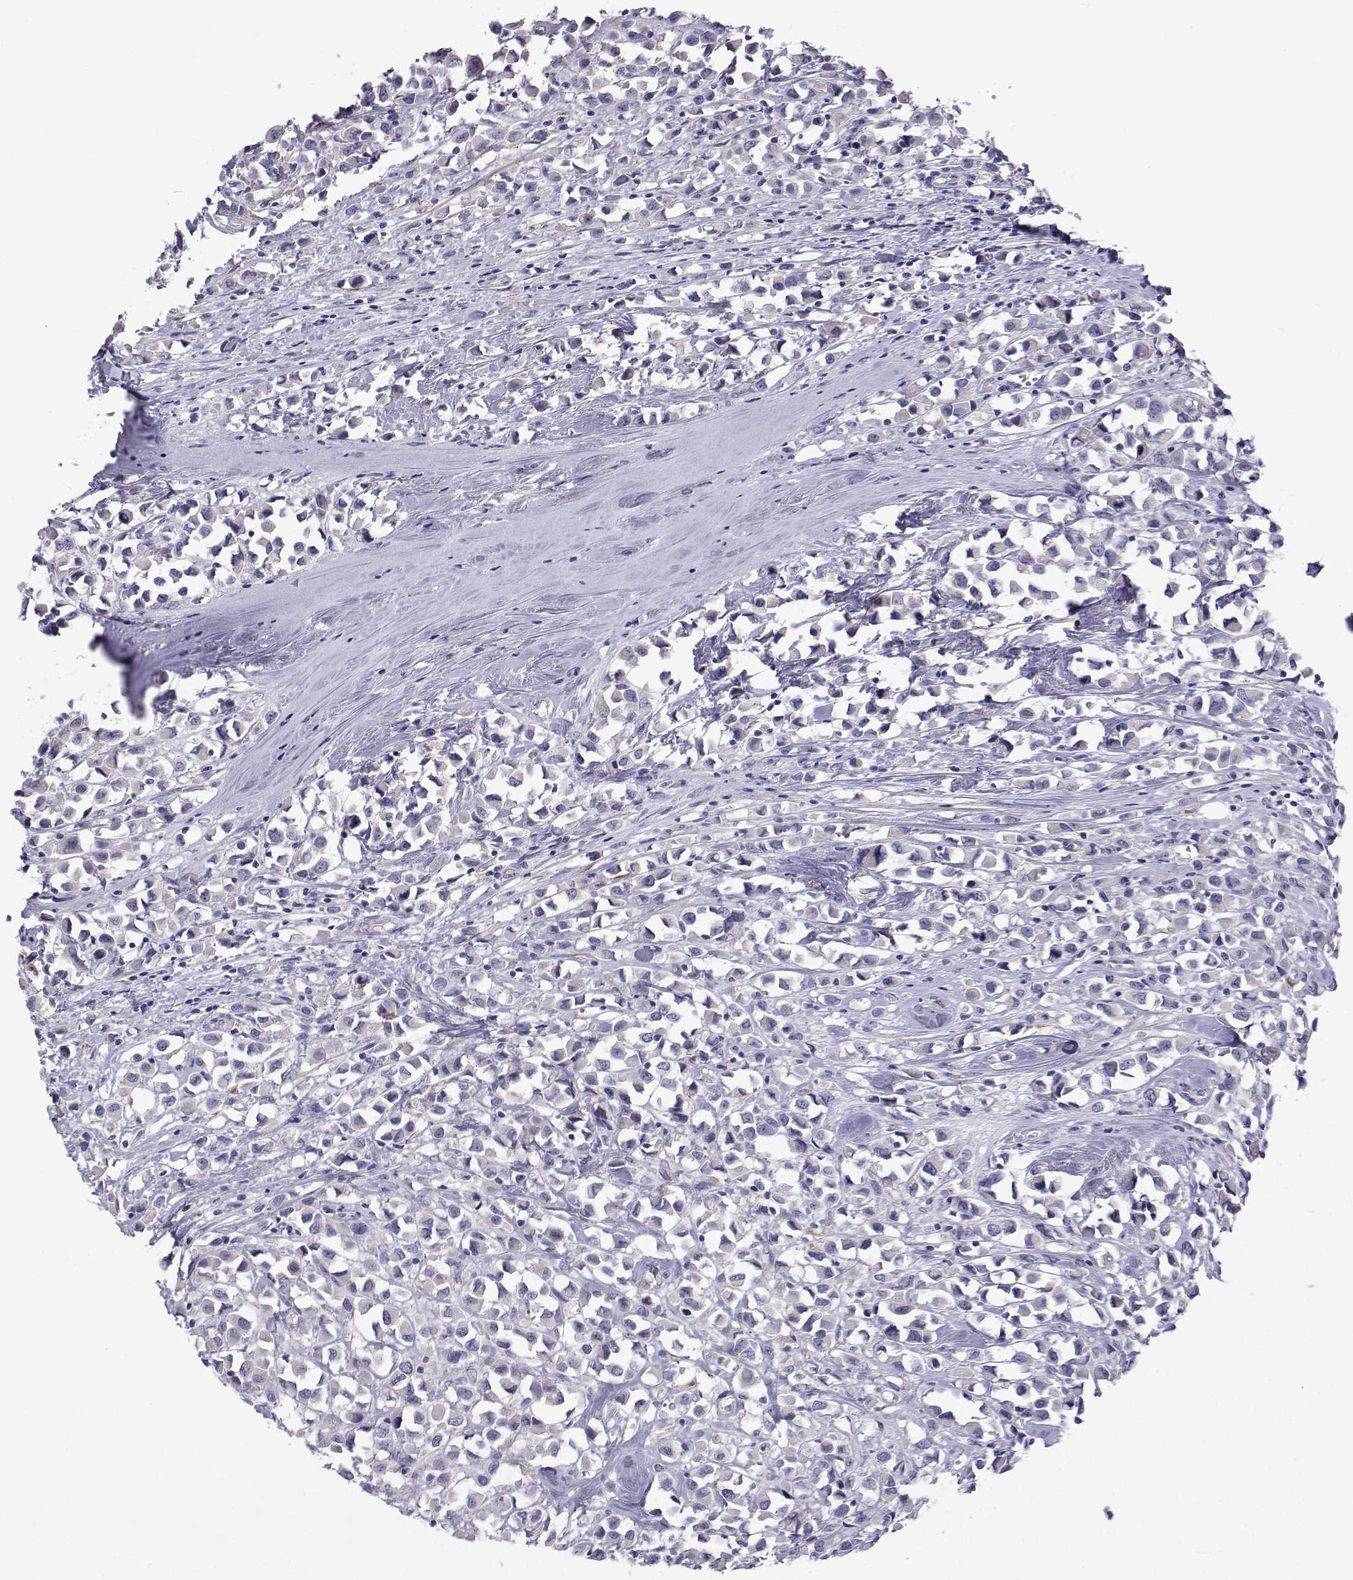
{"staining": {"intensity": "negative", "quantity": "none", "location": "none"}, "tissue": "breast cancer", "cell_type": "Tumor cells", "image_type": "cancer", "snomed": [{"axis": "morphology", "description": "Duct carcinoma"}, {"axis": "topography", "description": "Breast"}], "caption": "Tumor cells are negative for protein expression in human breast intraductal carcinoma.", "gene": "NPR3", "patient": {"sex": "female", "age": 61}}